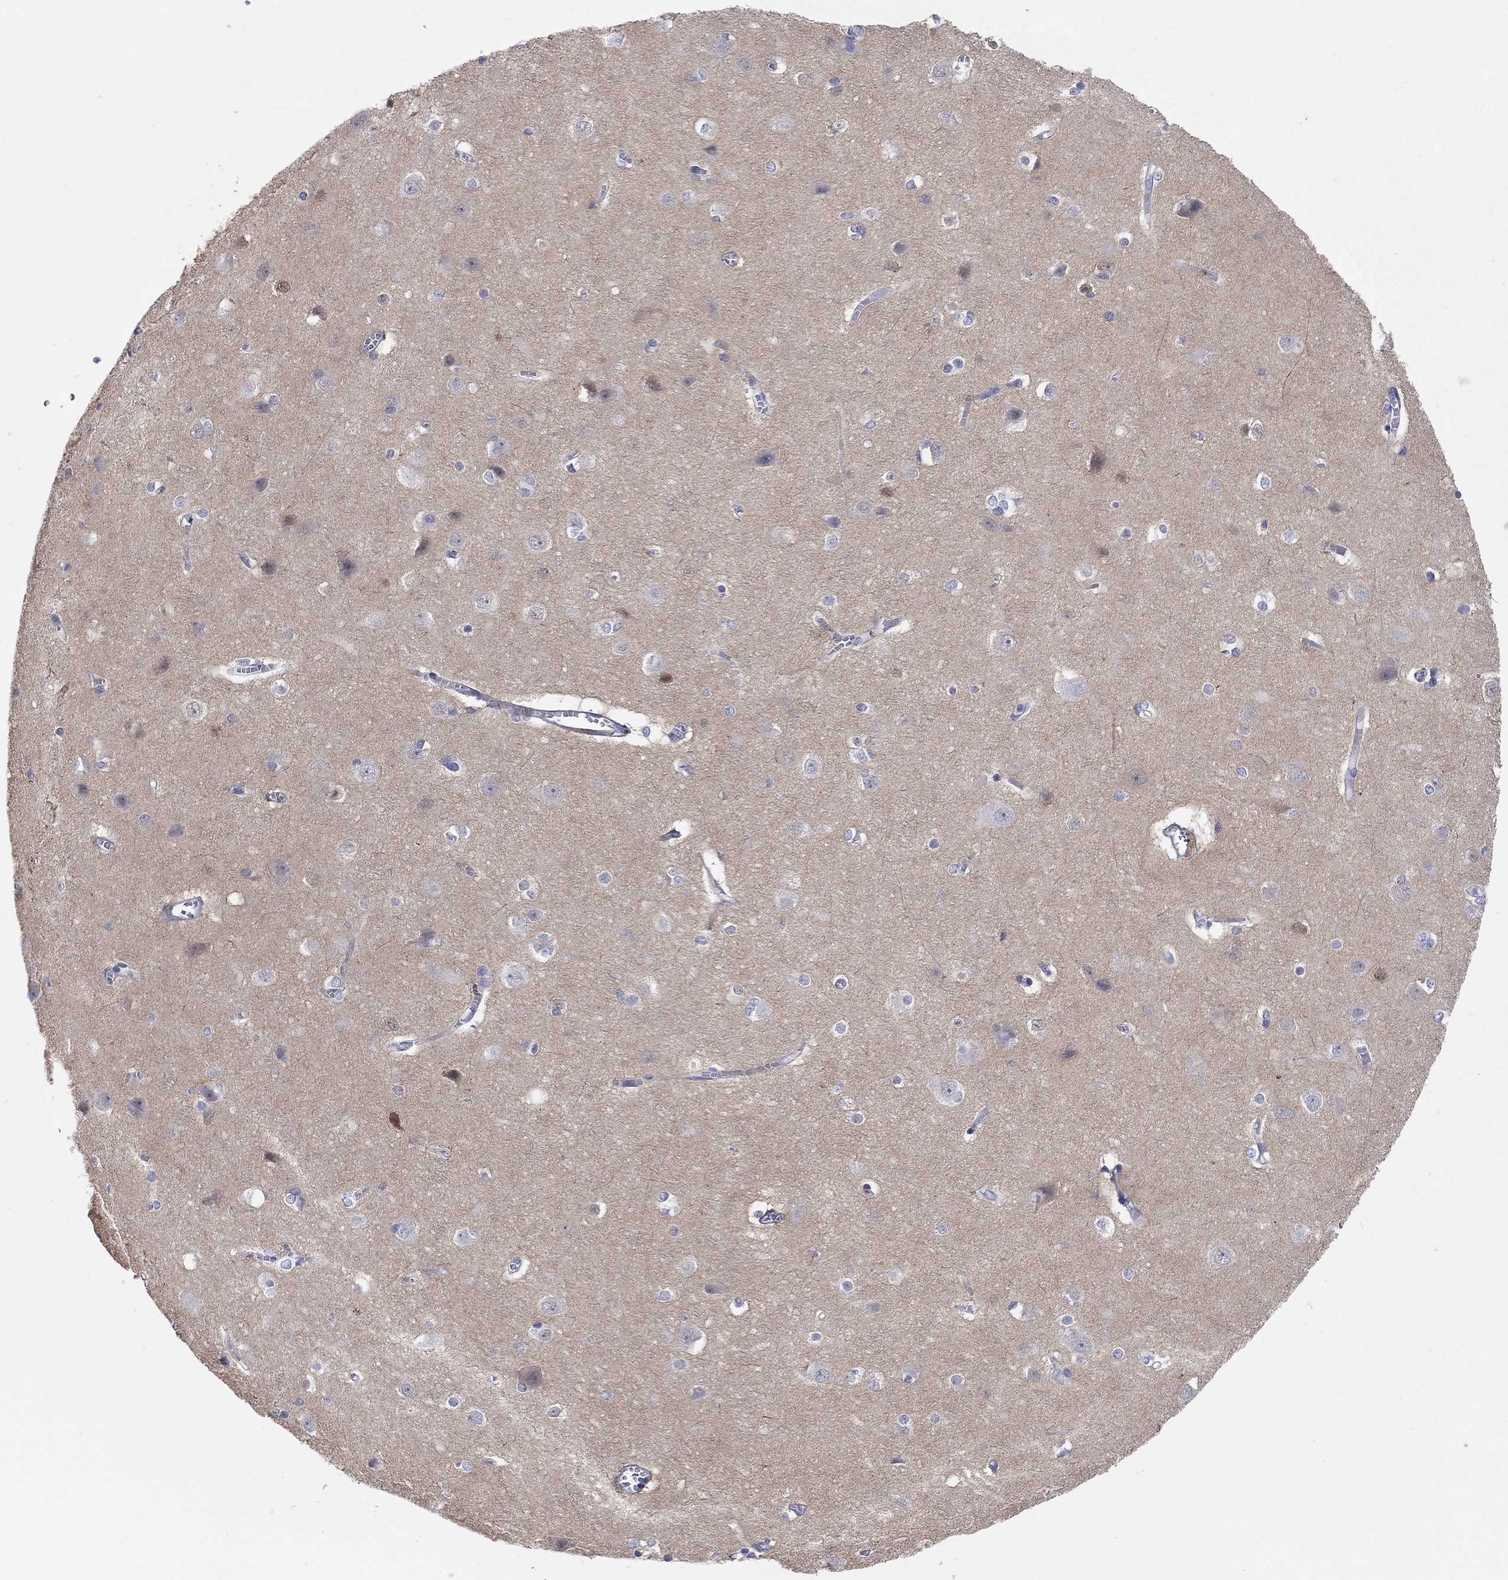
{"staining": {"intensity": "negative", "quantity": "none", "location": "none"}, "tissue": "cerebral cortex", "cell_type": "Endothelial cells", "image_type": "normal", "snomed": [{"axis": "morphology", "description": "Normal tissue, NOS"}, {"axis": "topography", "description": "Cerebral cortex"}], "caption": "IHC histopathology image of normal cerebral cortex: cerebral cortex stained with DAB shows no significant protein expression in endothelial cells.", "gene": "CPNE6", "patient": {"sex": "male", "age": 37}}